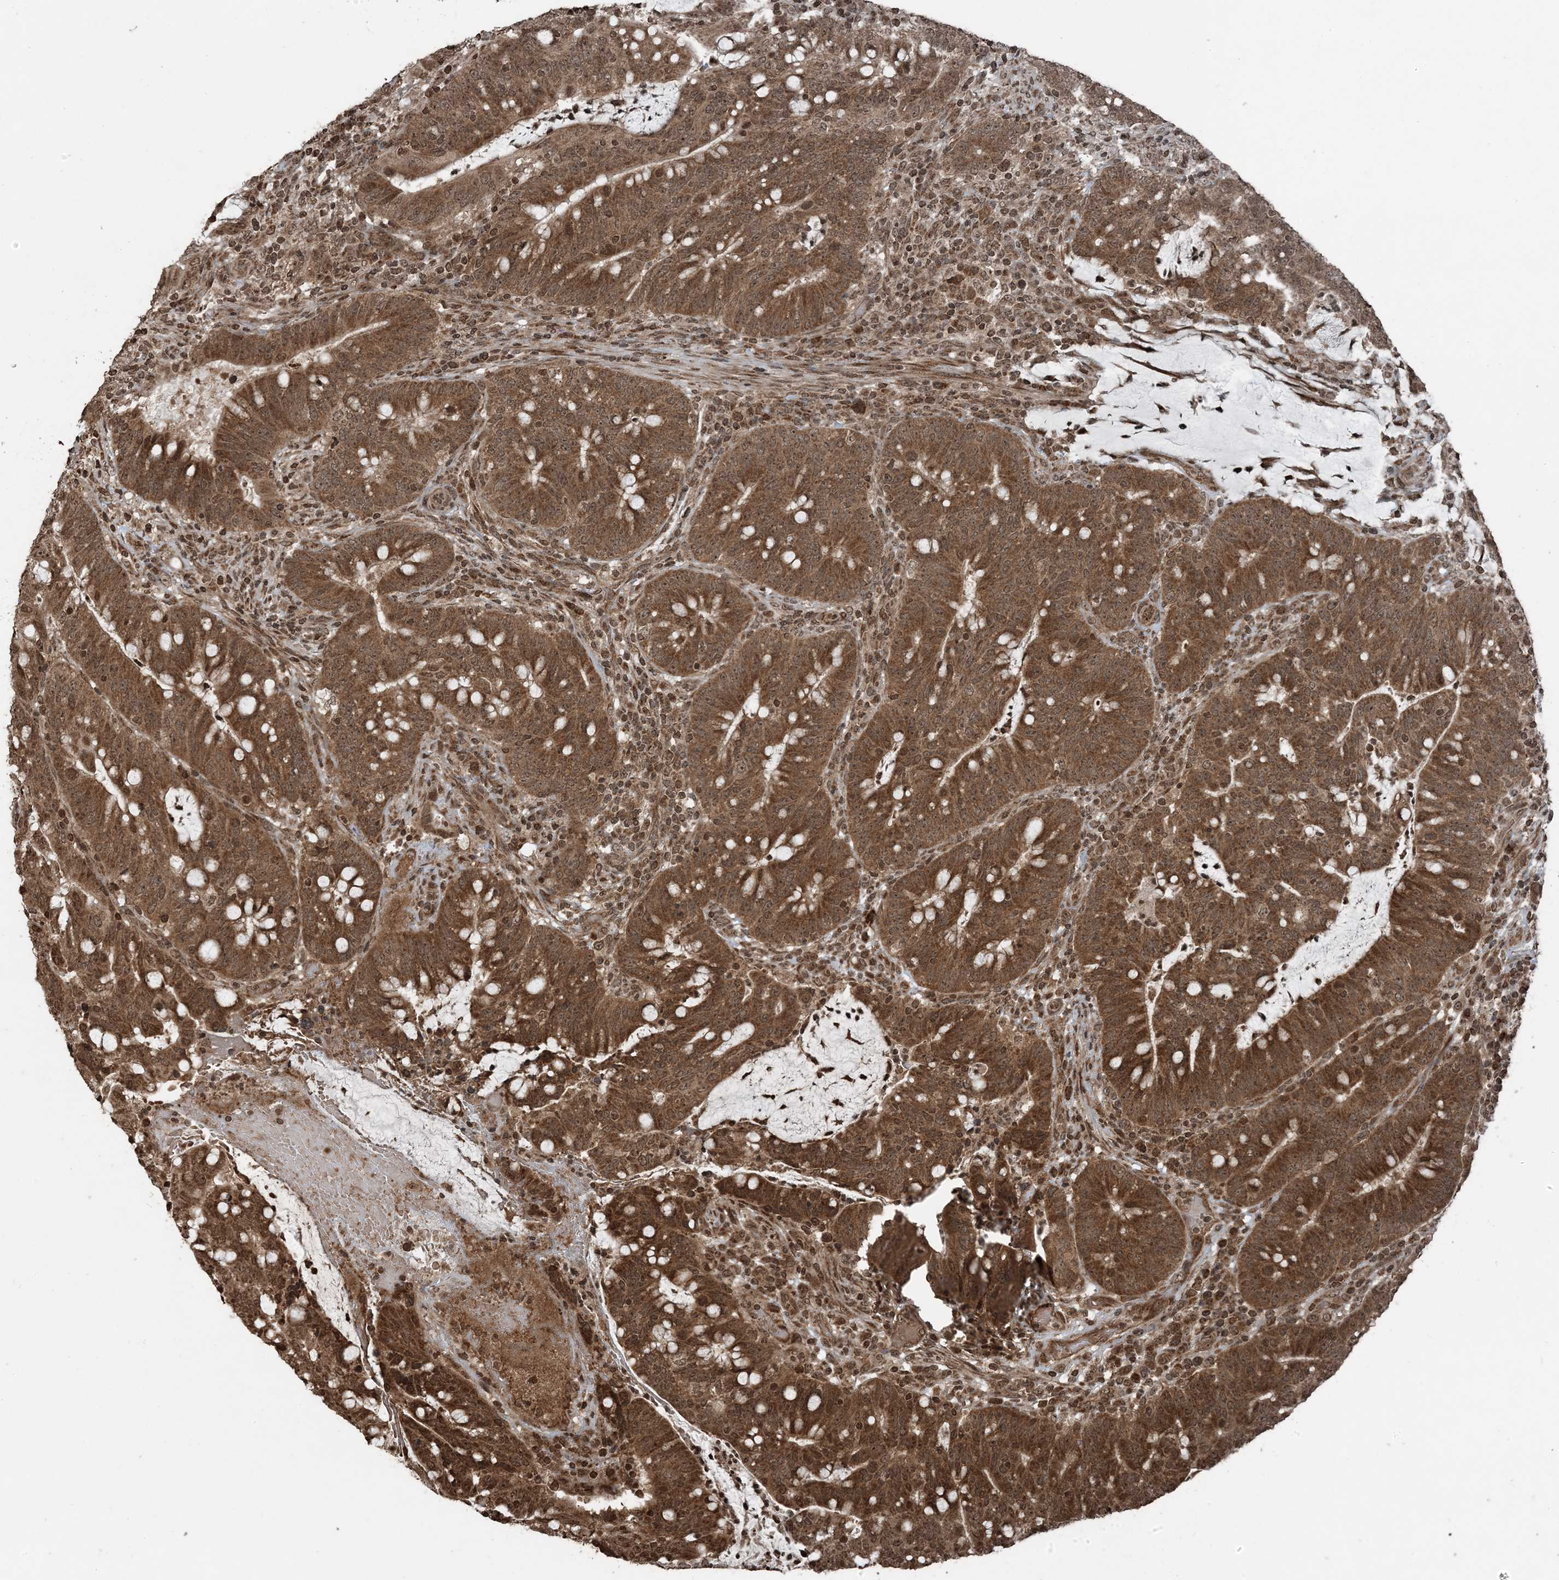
{"staining": {"intensity": "moderate", "quantity": ">75%", "location": "cytoplasmic/membranous,nuclear"}, "tissue": "colorectal cancer", "cell_type": "Tumor cells", "image_type": "cancer", "snomed": [{"axis": "morphology", "description": "Adenocarcinoma, NOS"}, {"axis": "topography", "description": "Colon"}], "caption": "An immunohistochemistry (IHC) image of neoplastic tissue is shown. Protein staining in brown highlights moderate cytoplasmic/membranous and nuclear positivity in colorectal adenocarcinoma within tumor cells.", "gene": "ZFAND2B", "patient": {"sex": "female", "age": 66}}